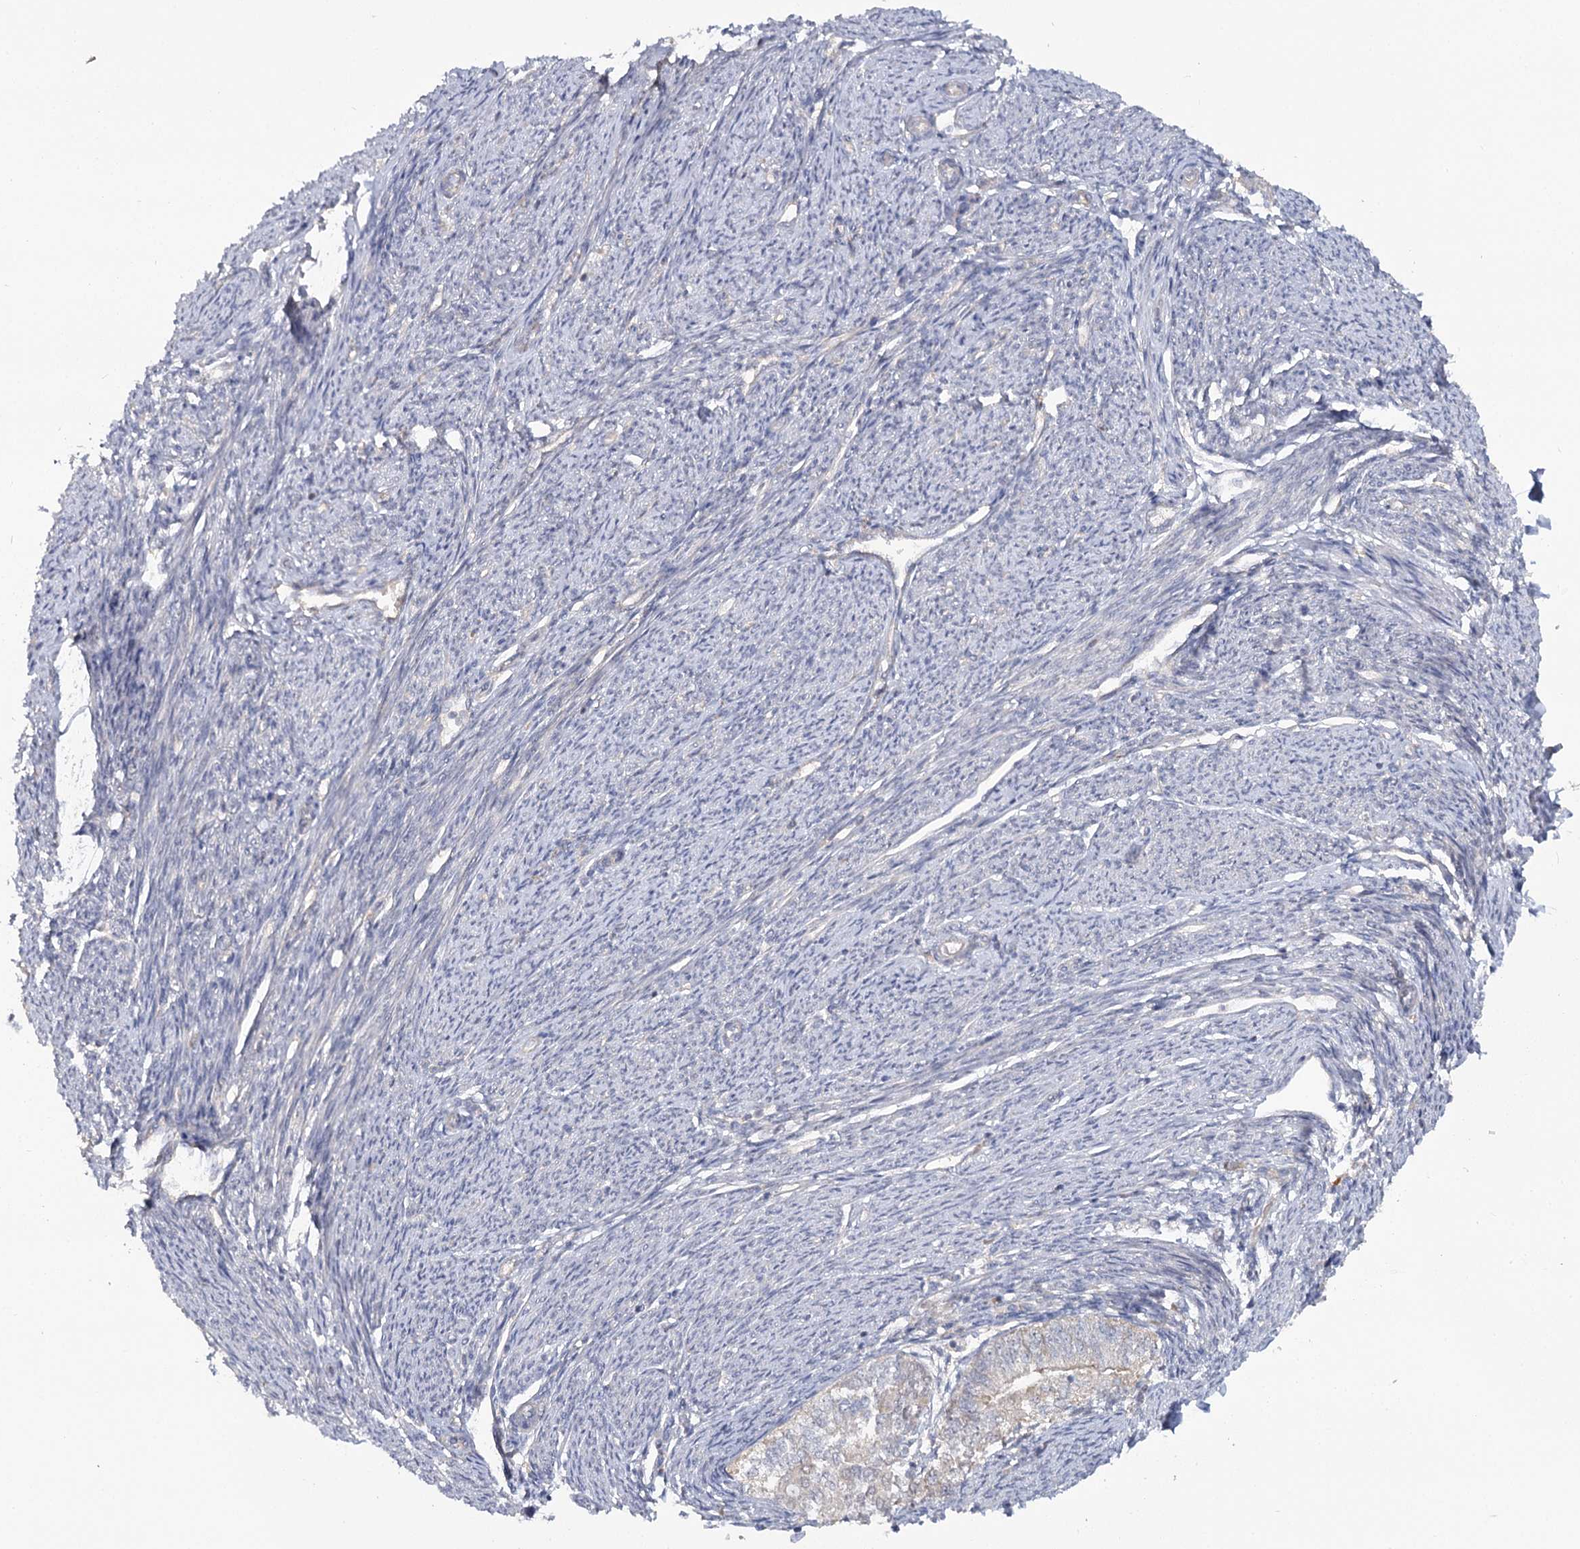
{"staining": {"intensity": "weak", "quantity": "<25%", "location": "cytoplasmic/membranous"}, "tissue": "smooth muscle", "cell_type": "Smooth muscle cells", "image_type": "normal", "snomed": [{"axis": "morphology", "description": "Normal tissue, NOS"}, {"axis": "topography", "description": "Smooth muscle"}, {"axis": "topography", "description": "Uterus"}], "caption": "Smooth muscle was stained to show a protein in brown. There is no significant expression in smooth muscle cells.", "gene": "ANGPTL5", "patient": {"sex": "female", "age": 59}}